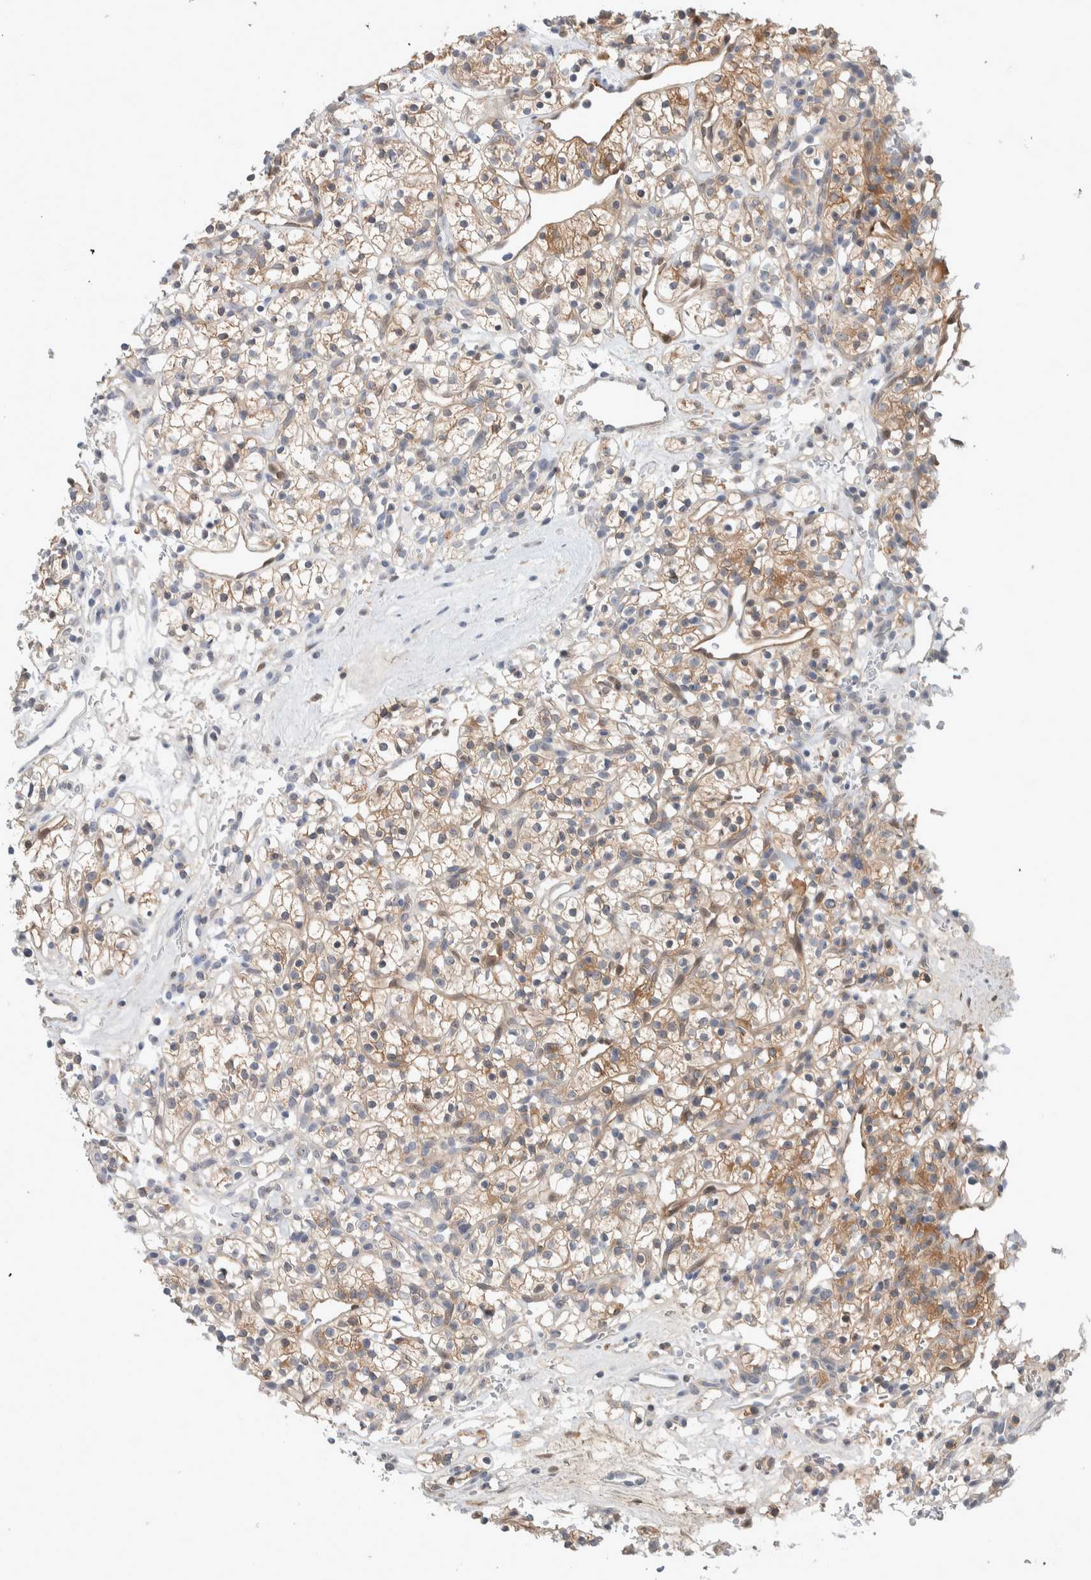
{"staining": {"intensity": "moderate", "quantity": "25%-75%", "location": "cytoplasmic/membranous"}, "tissue": "renal cancer", "cell_type": "Tumor cells", "image_type": "cancer", "snomed": [{"axis": "morphology", "description": "Adenocarcinoma, NOS"}, {"axis": "topography", "description": "Kidney"}], "caption": "Protein expression analysis of renal cancer (adenocarcinoma) demonstrates moderate cytoplasmic/membranous expression in about 25%-75% of tumor cells.", "gene": "DEPTOR", "patient": {"sex": "female", "age": 57}}